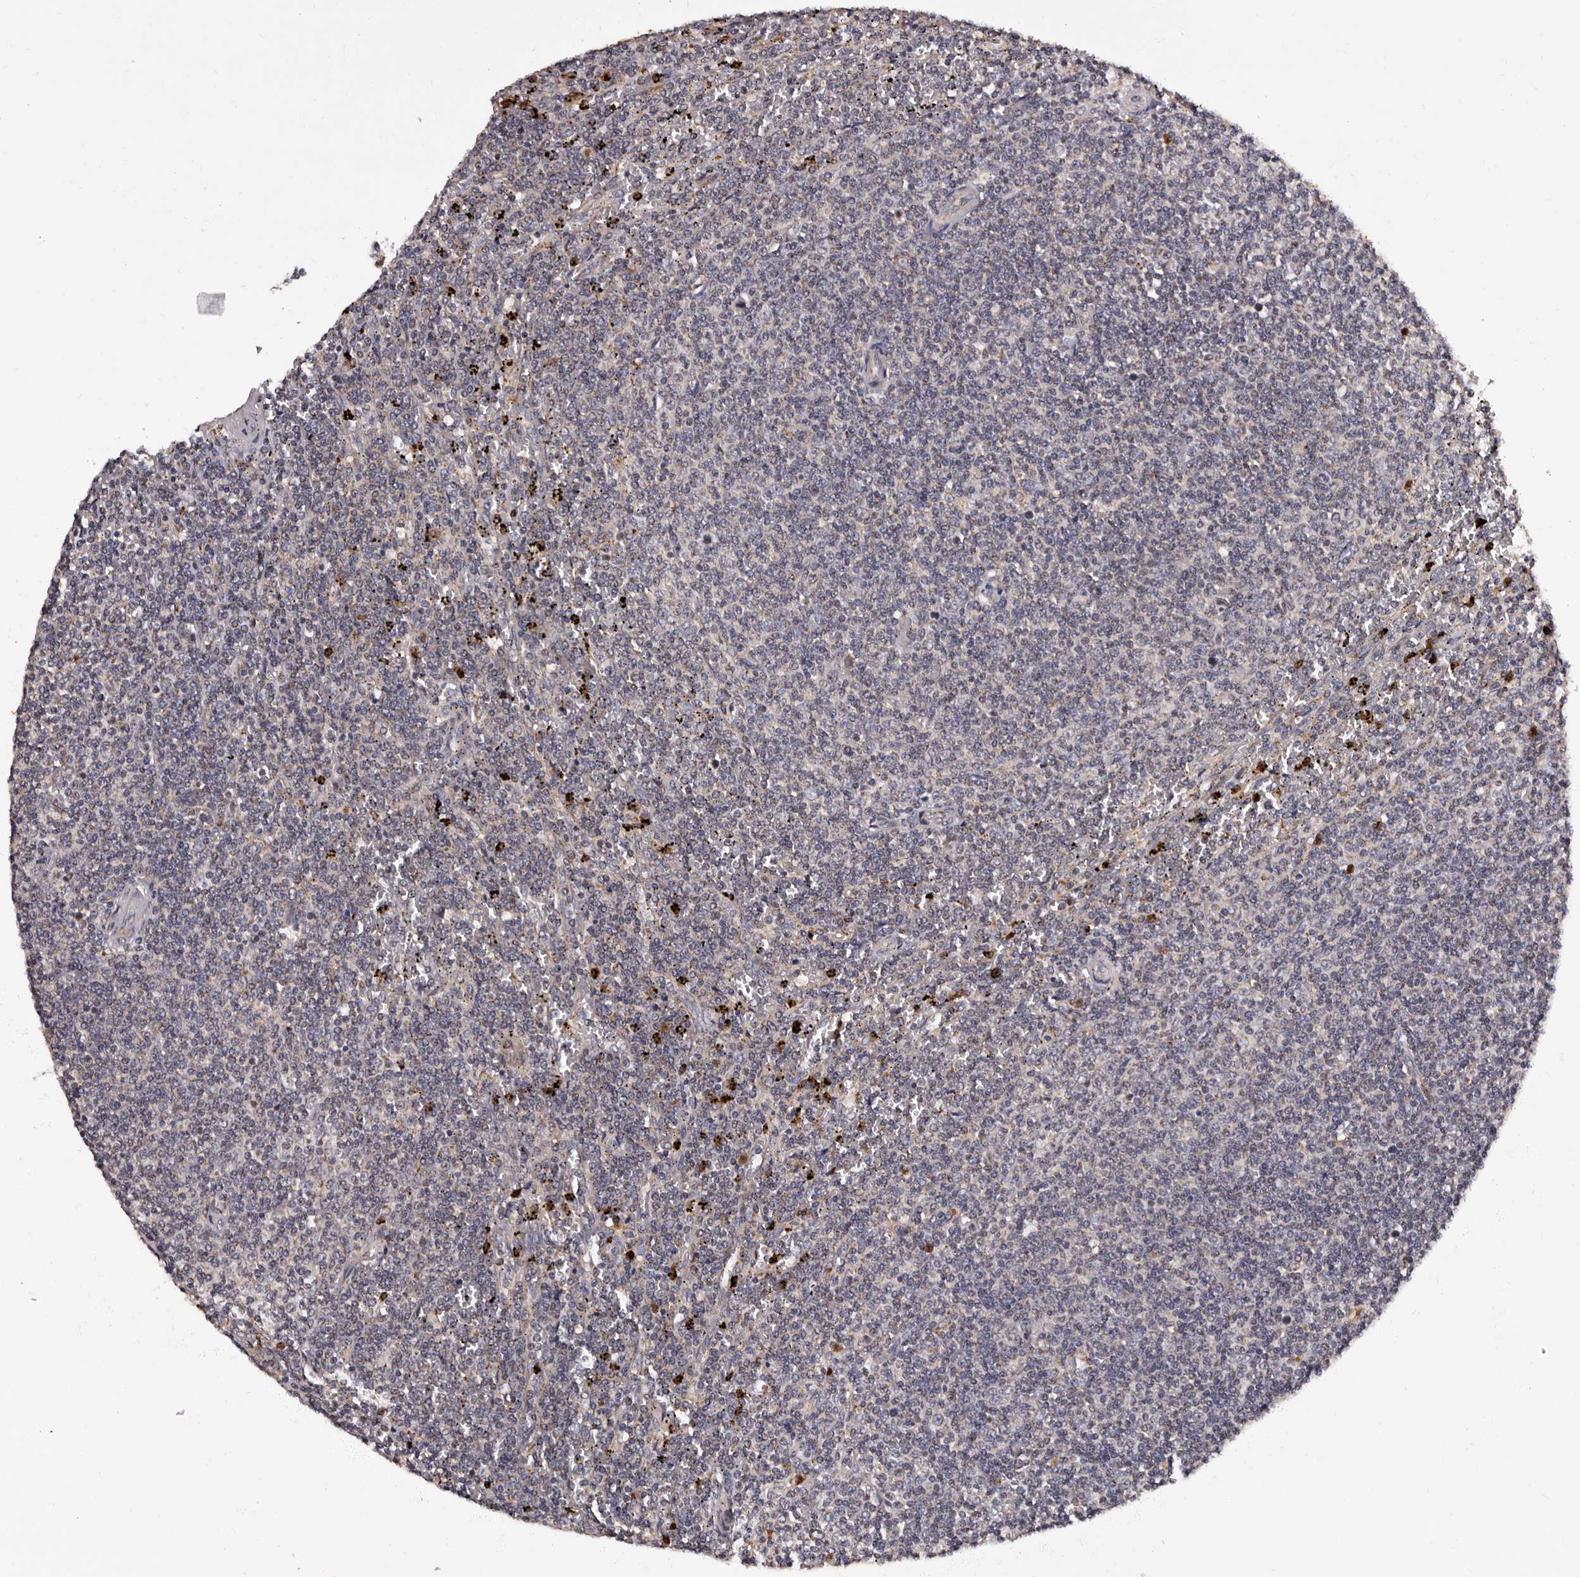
{"staining": {"intensity": "negative", "quantity": "none", "location": "none"}, "tissue": "lymphoma", "cell_type": "Tumor cells", "image_type": "cancer", "snomed": [{"axis": "morphology", "description": "Malignant lymphoma, non-Hodgkin's type, Low grade"}, {"axis": "topography", "description": "Spleen"}], "caption": "This is an immunohistochemistry (IHC) histopathology image of human malignant lymphoma, non-Hodgkin's type (low-grade). There is no positivity in tumor cells.", "gene": "ADCK5", "patient": {"sex": "female", "age": 50}}